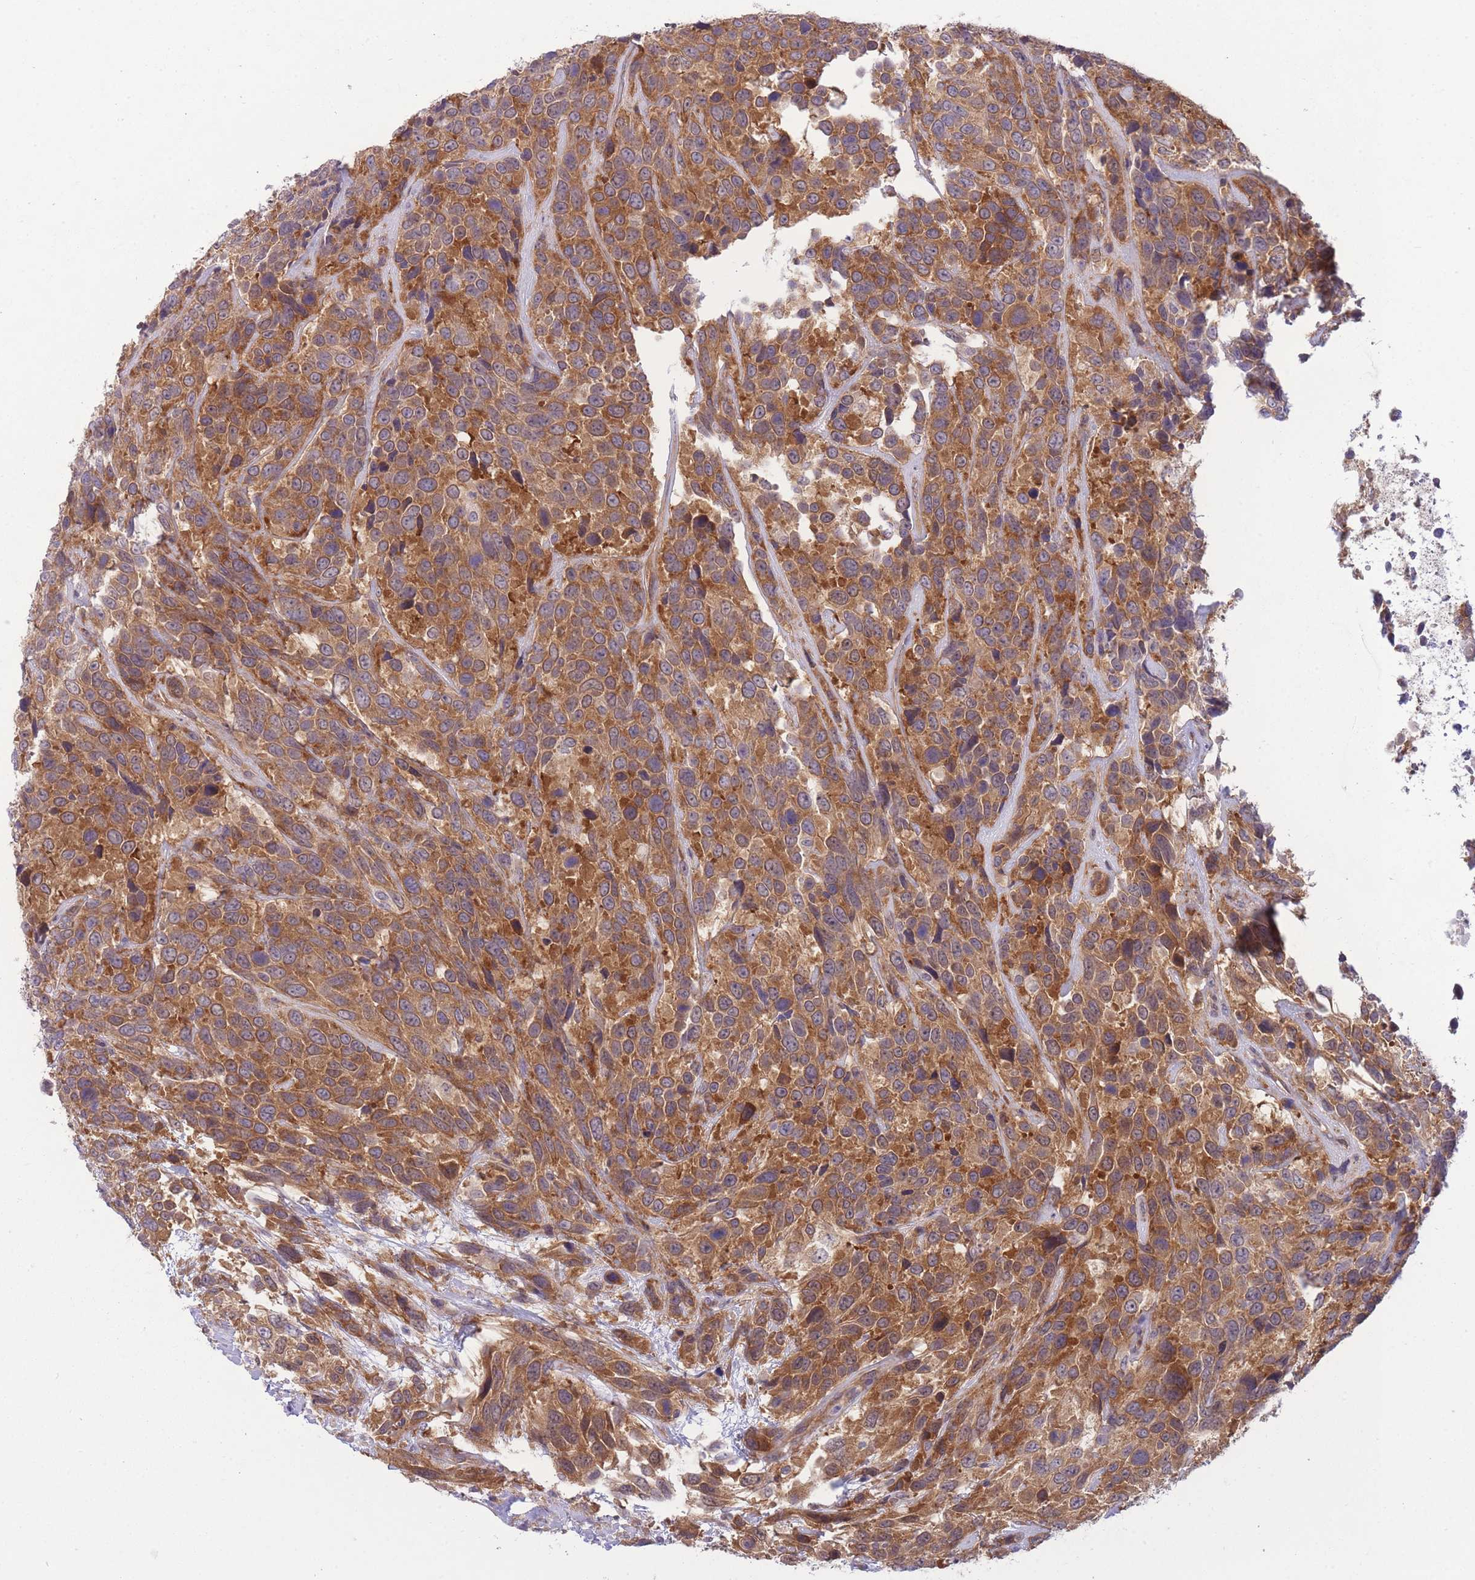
{"staining": {"intensity": "moderate", "quantity": ">75%", "location": "cytoplasmic/membranous"}, "tissue": "urothelial cancer", "cell_type": "Tumor cells", "image_type": "cancer", "snomed": [{"axis": "morphology", "description": "Urothelial carcinoma, High grade"}, {"axis": "topography", "description": "Urinary bladder"}], "caption": "About >75% of tumor cells in urothelial carcinoma (high-grade) display moderate cytoplasmic/membranous protein positivity as visualized by brown immunohistochemical staining.", "gene": "PFDN6", "patient": {"sex": "female", "age": 70}}